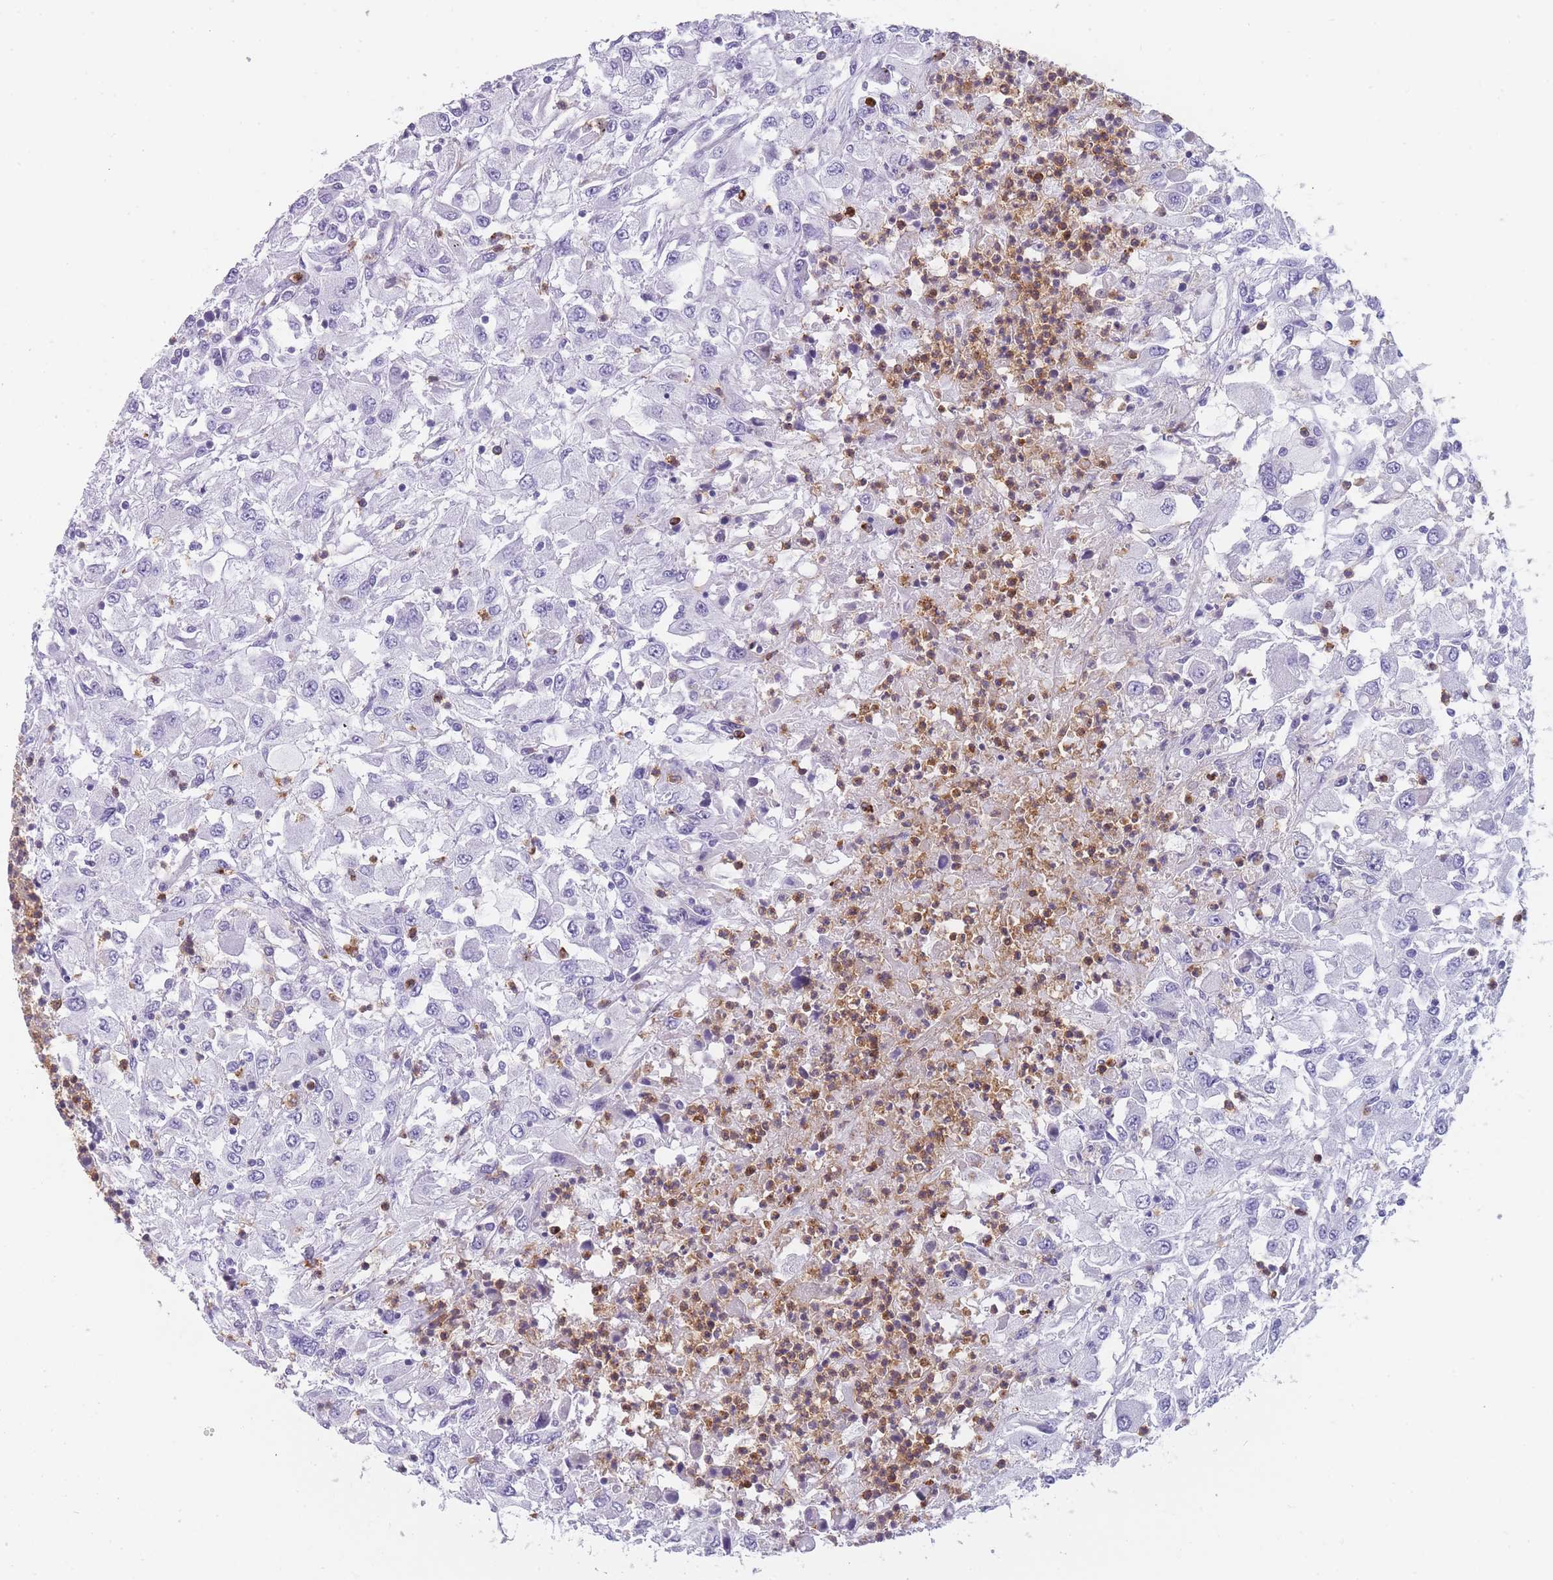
{"staining": {"intensity": "negative", "quantity": "none", "location": "none"}, "tissue": "renal cancer", "cell_type": "Tumor cells", "image_type": "cancer", "snomed": [{"axis": "morphology", "description": "Adenocarcinoma, NOS"}, {"axis": "topography", "description": "Kidney"}], "caption": "Renal cancer was stained to show a protein in brown. There is no significant staining in tumor cells.", "gene": "CR1L", "patient": {"sex": "female", "age": 67}}